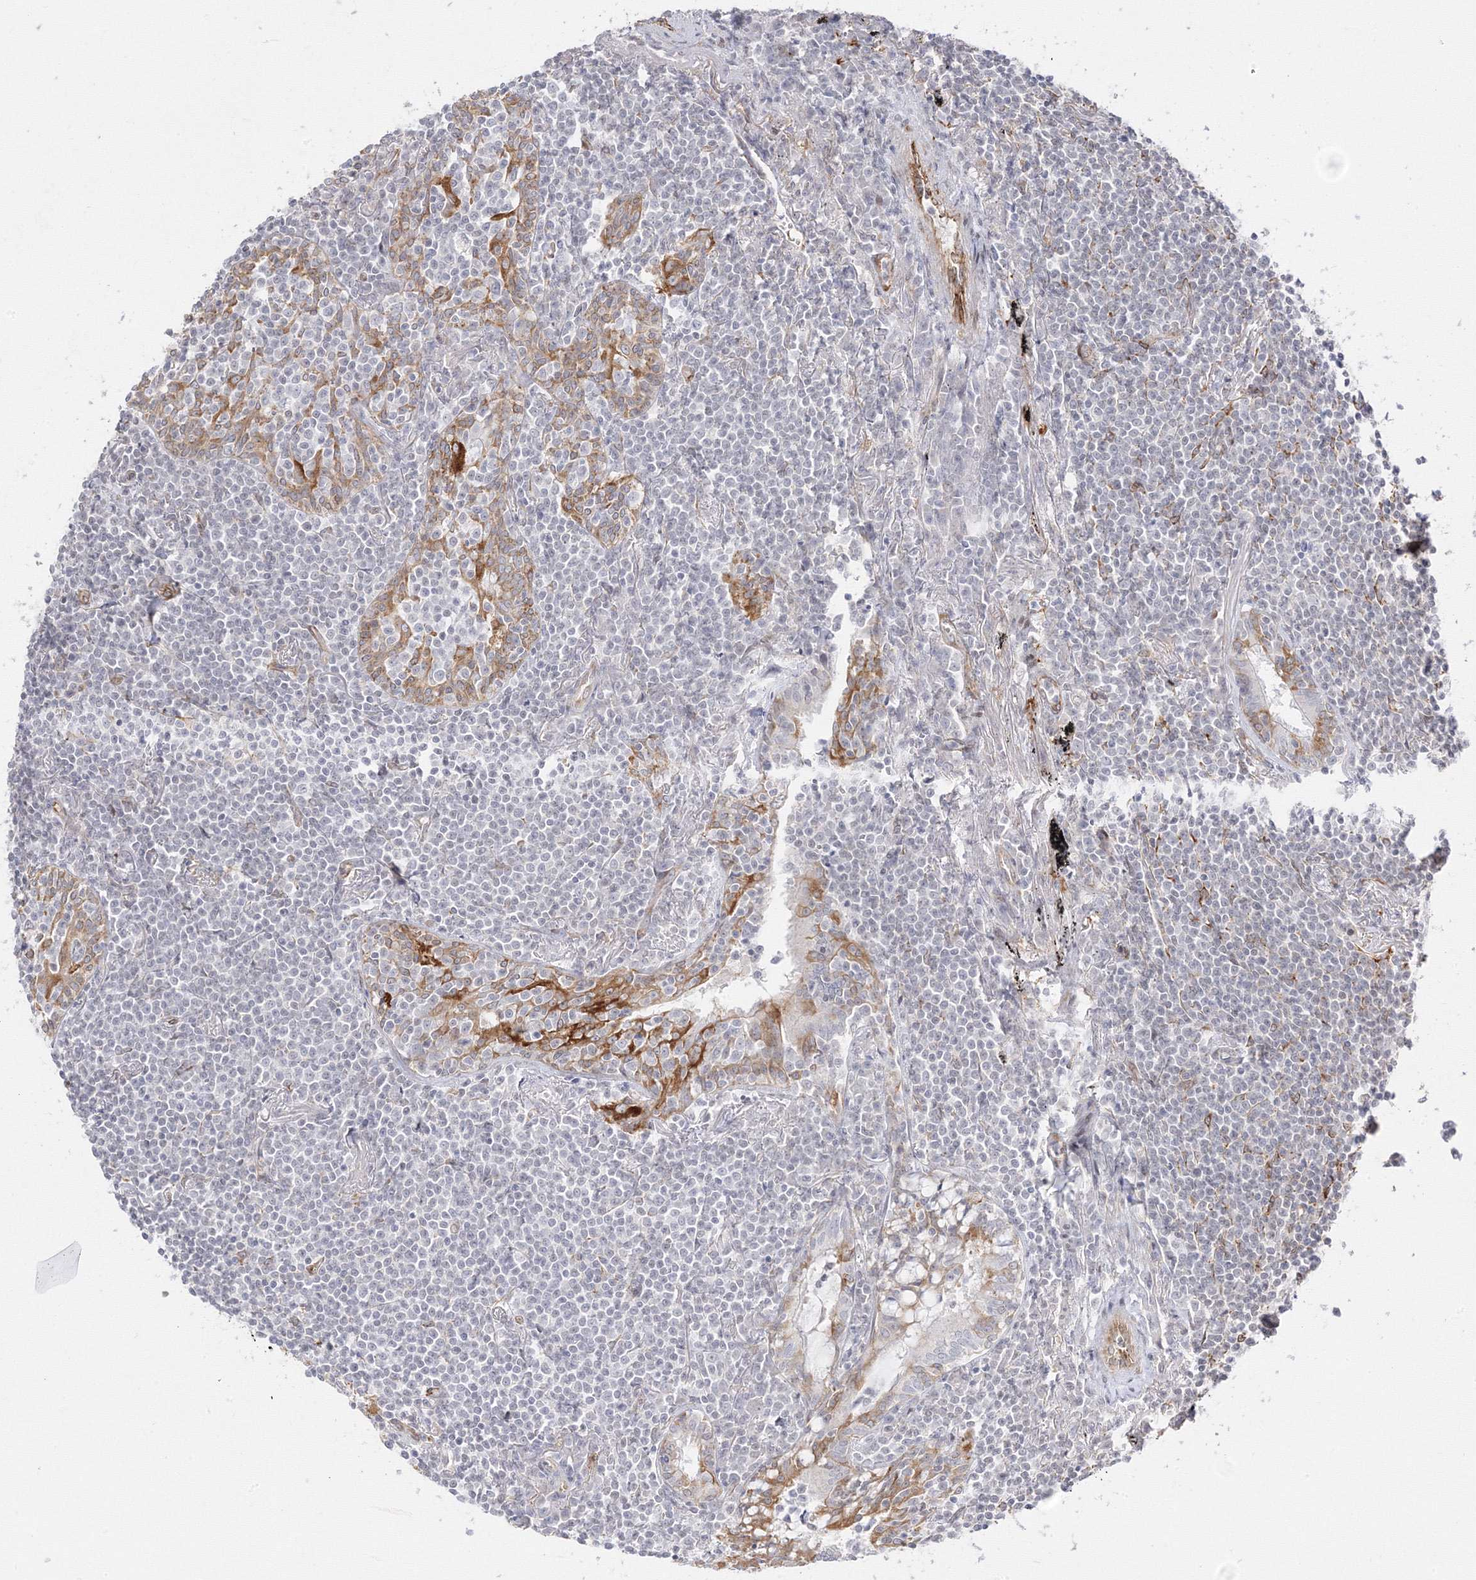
{"staining": {"intensity": "negative", "quantity": "none", "location": "none"}, "tissue": "lymphoma", "cell_type": "Tumor cells", "image_type": "cancer", "snomed": [{"axis": "morphology", "description": "Malignant lymphoma, non-Hodgkin's type, Low grade"}, {"axis": "topography", "description": "Lung"}], "caption": "Tumor cells are negative for brown protein staining in lymphoma.", "gene": "C2CD2", "patient": {"sex": "female", "age": 71}}